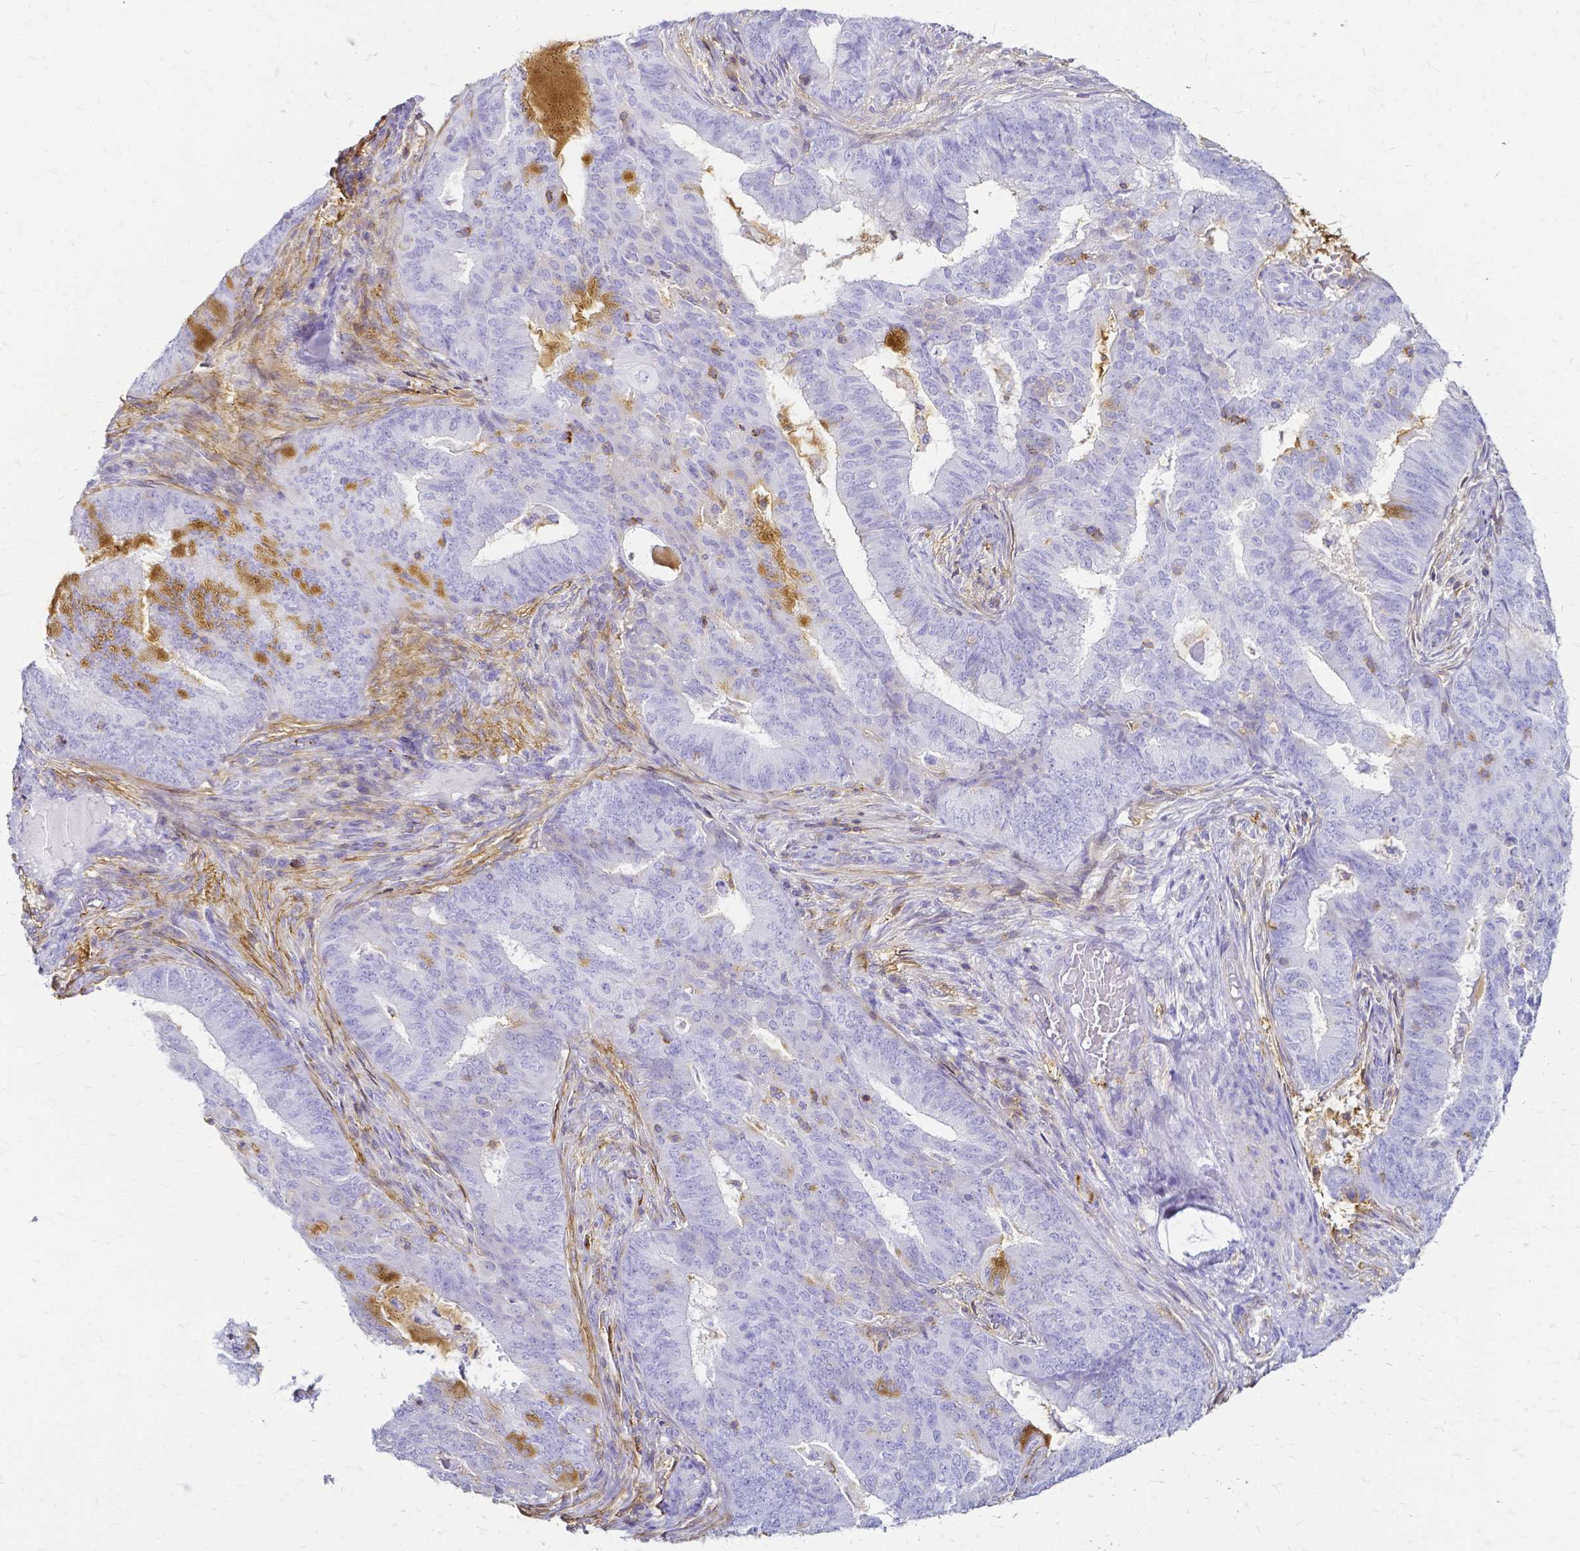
{"staining": {"intensity": "moderate", "quantity": "<25%", "location": "cytoplasmic/membranous"}, "tissue": "endometrial cancer", "cell_type": "Tumor cells", "image_type": "cancer", "snomed": [{"axis": "morphology", "description": "Adenocarcinoma, NOS"}, {"axis": "topography", "description": "Endometrium"}], "caption": "Human adenocarcinoma (endometrial) stained for a protein (brown) shows moderate cytoplasmic/membranous positive staining in about <25% of tumor cells.", "gene": "HSPA12A", "patient": {"sex": "female", "age": 62}}